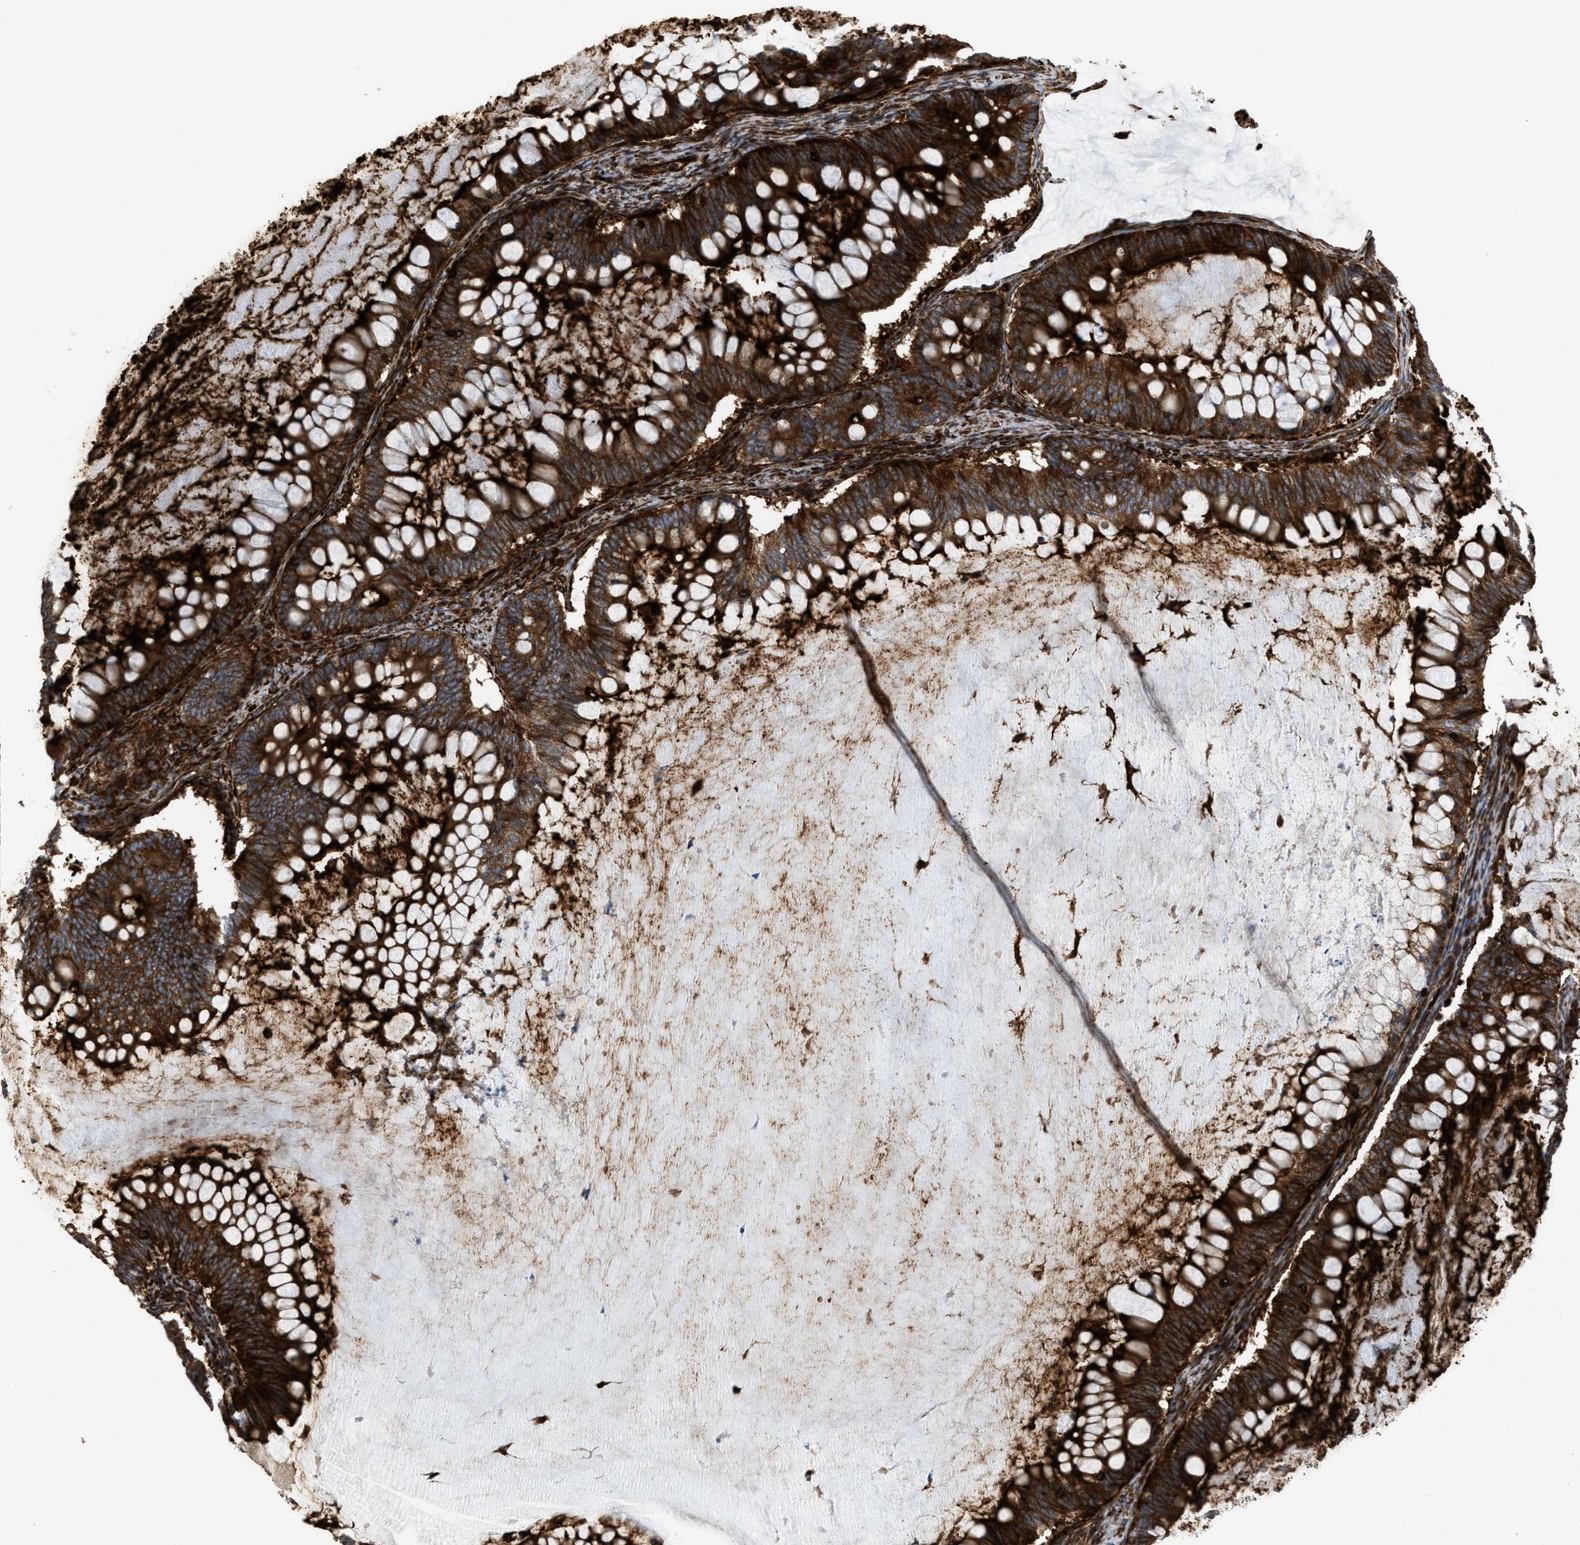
{"staining": {"intensity": "strong", "quantity": ">75%", "location": "cytoplasmic/membranous"}, "tissue": "ovarian cancer", "cell_type": "Tumor cells", "image_type": "cancer", "snomed": [{"axis": "morphology", "description": "Cystadenocarcinoma, mucinous, NOS"}, {"axis": "topography", "description": "Ovary"}], "caption": "Tumor cells demonstrate strong cytoplasmic/membranous positivity in approximately >75% of cells in ovarian mucinous cystadenocarcinoma. (DAB (3,3'-diaminobenzidine) IHC with brightfield microscopy, high magnification).", "gene": "EGLN1", "patient": {"sex": "female", "age": 61}}